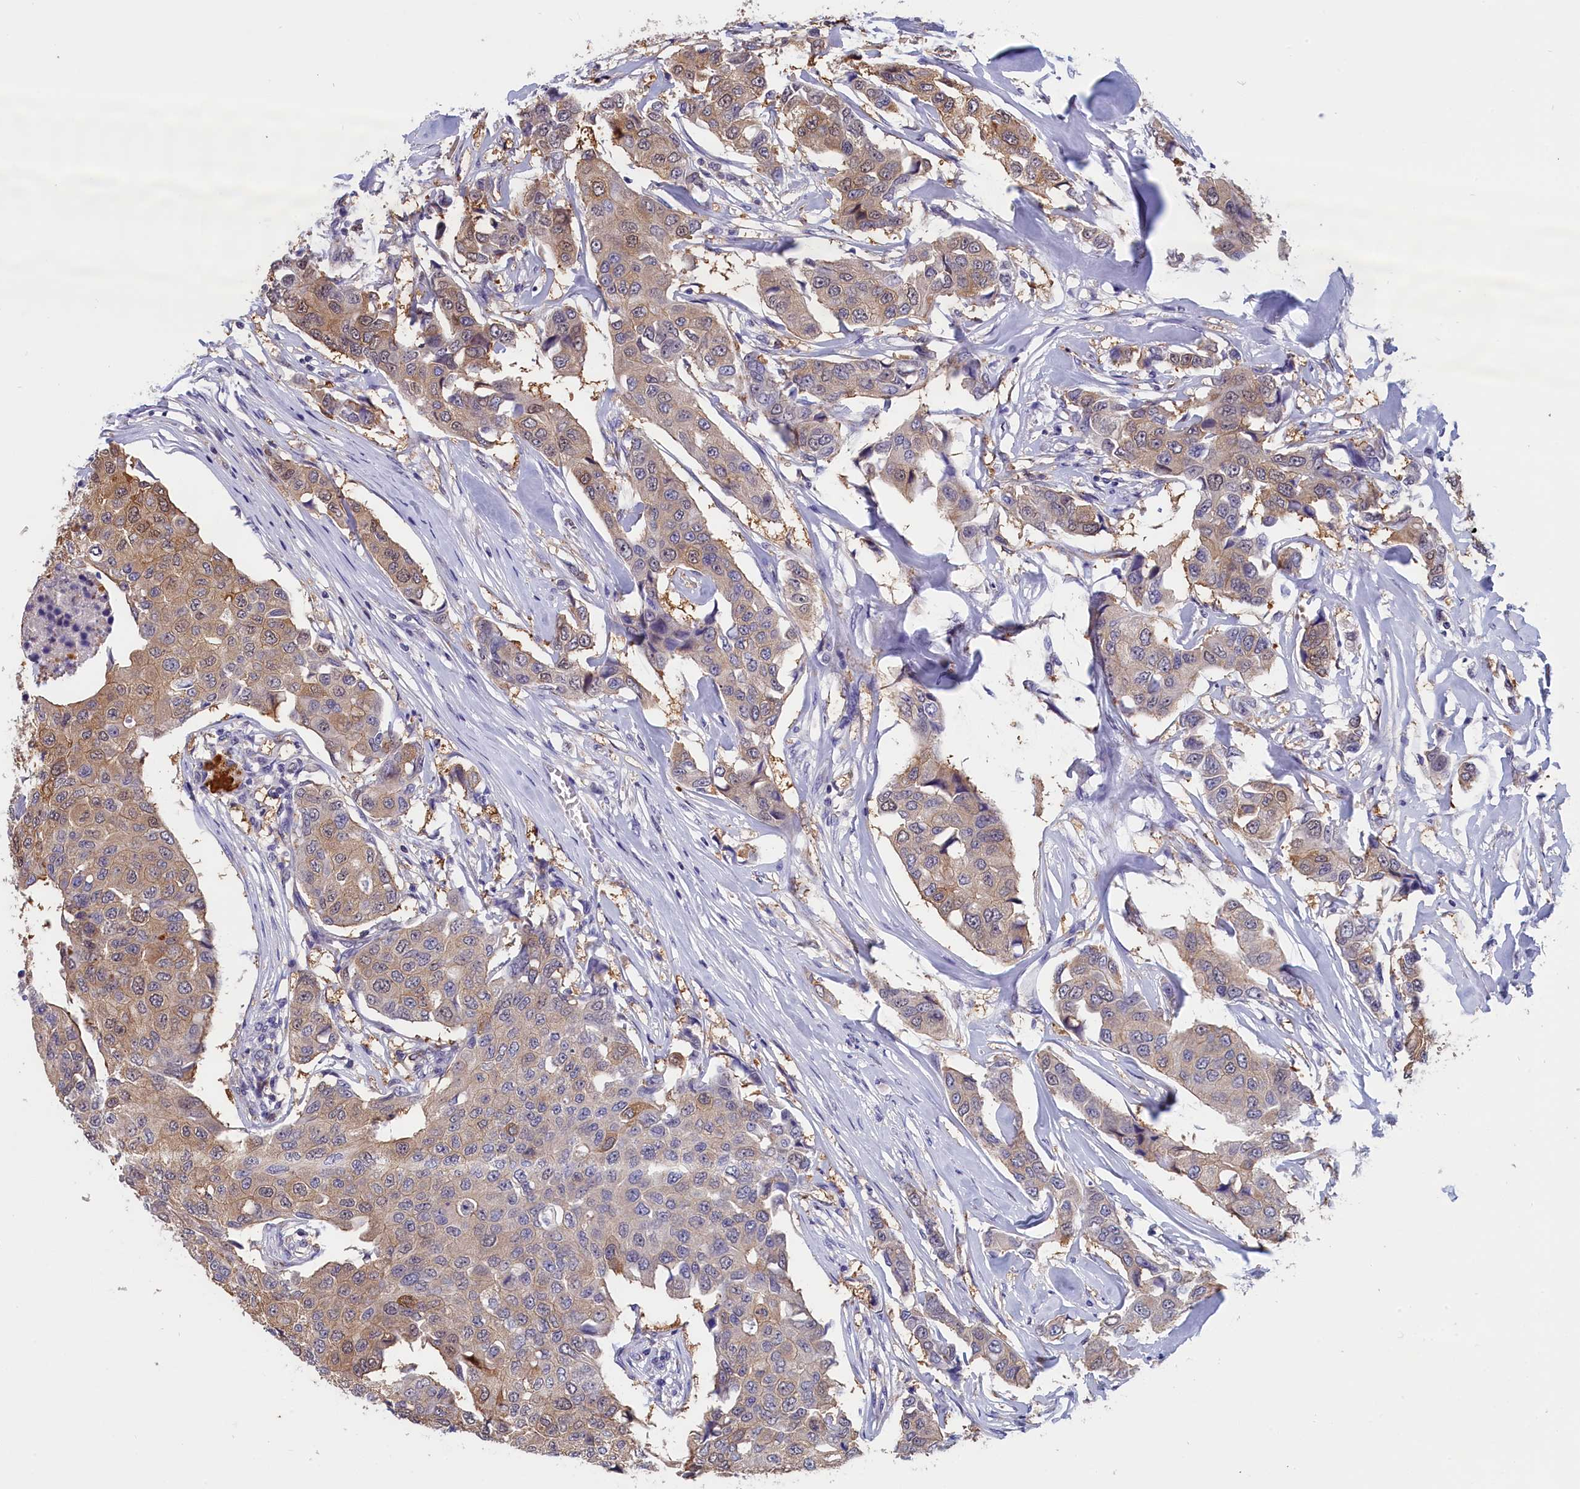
{"staining": {"intensity": "weak", "quantity": "25%-75%", "location": "cytoplasmic/membranous"}, "tissue": "breast cancer", "cell_type": "Tumor cells", "image_type": "cancer", "snomed": [{"axis": "morphology", "description": "Duct carcinoma"}, {"axis": "topography", "description": "Breast"}], "caption": "Protein expression analysis of breast cancer displays weak cytoplasmic/membranous staining in about 25%-75% of tumor cells.", "gene": "ABCC8", "patient": {"sex": "female", "age": 80}}